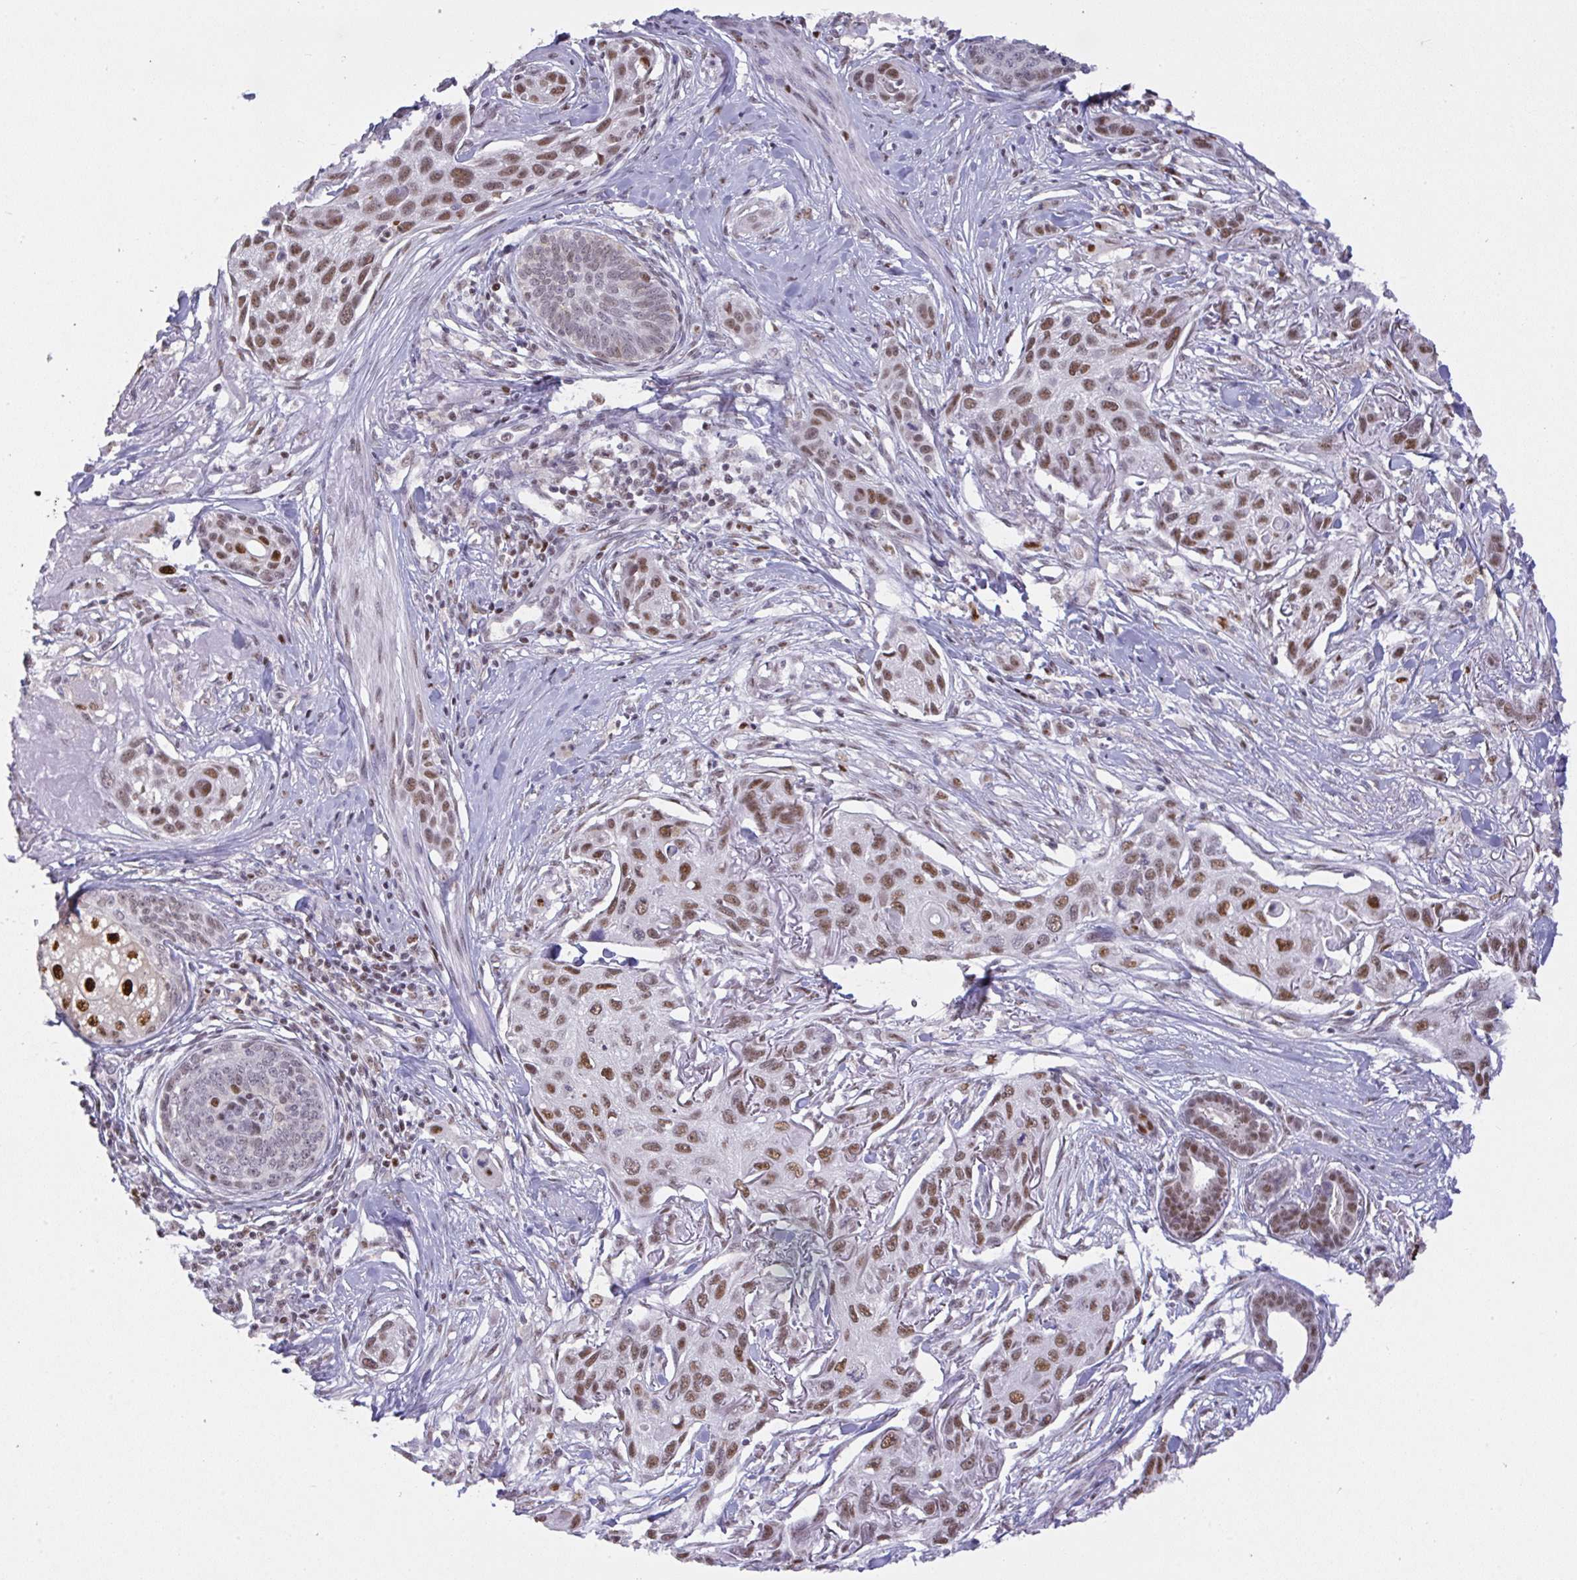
{"staining": {"intensity": "moderate", "quantity": ">75%", "location": "nuclear"}, "tissue": "skin cancer", "cell_type": "Tumor cells", "image_type": "cancer", "snomed": [{"axis": "morphology", "description": "Squamous cell carcinoma, NOS"}, {"axis": "topography", "description": "Skin"}], "caption": "Moderate nuclear expression is seen in about >75% of tumor cells in skin cancer (squamous cell carcinoma).", "gene": "BBX", "patient": {"sex": "male", "age": 63}}